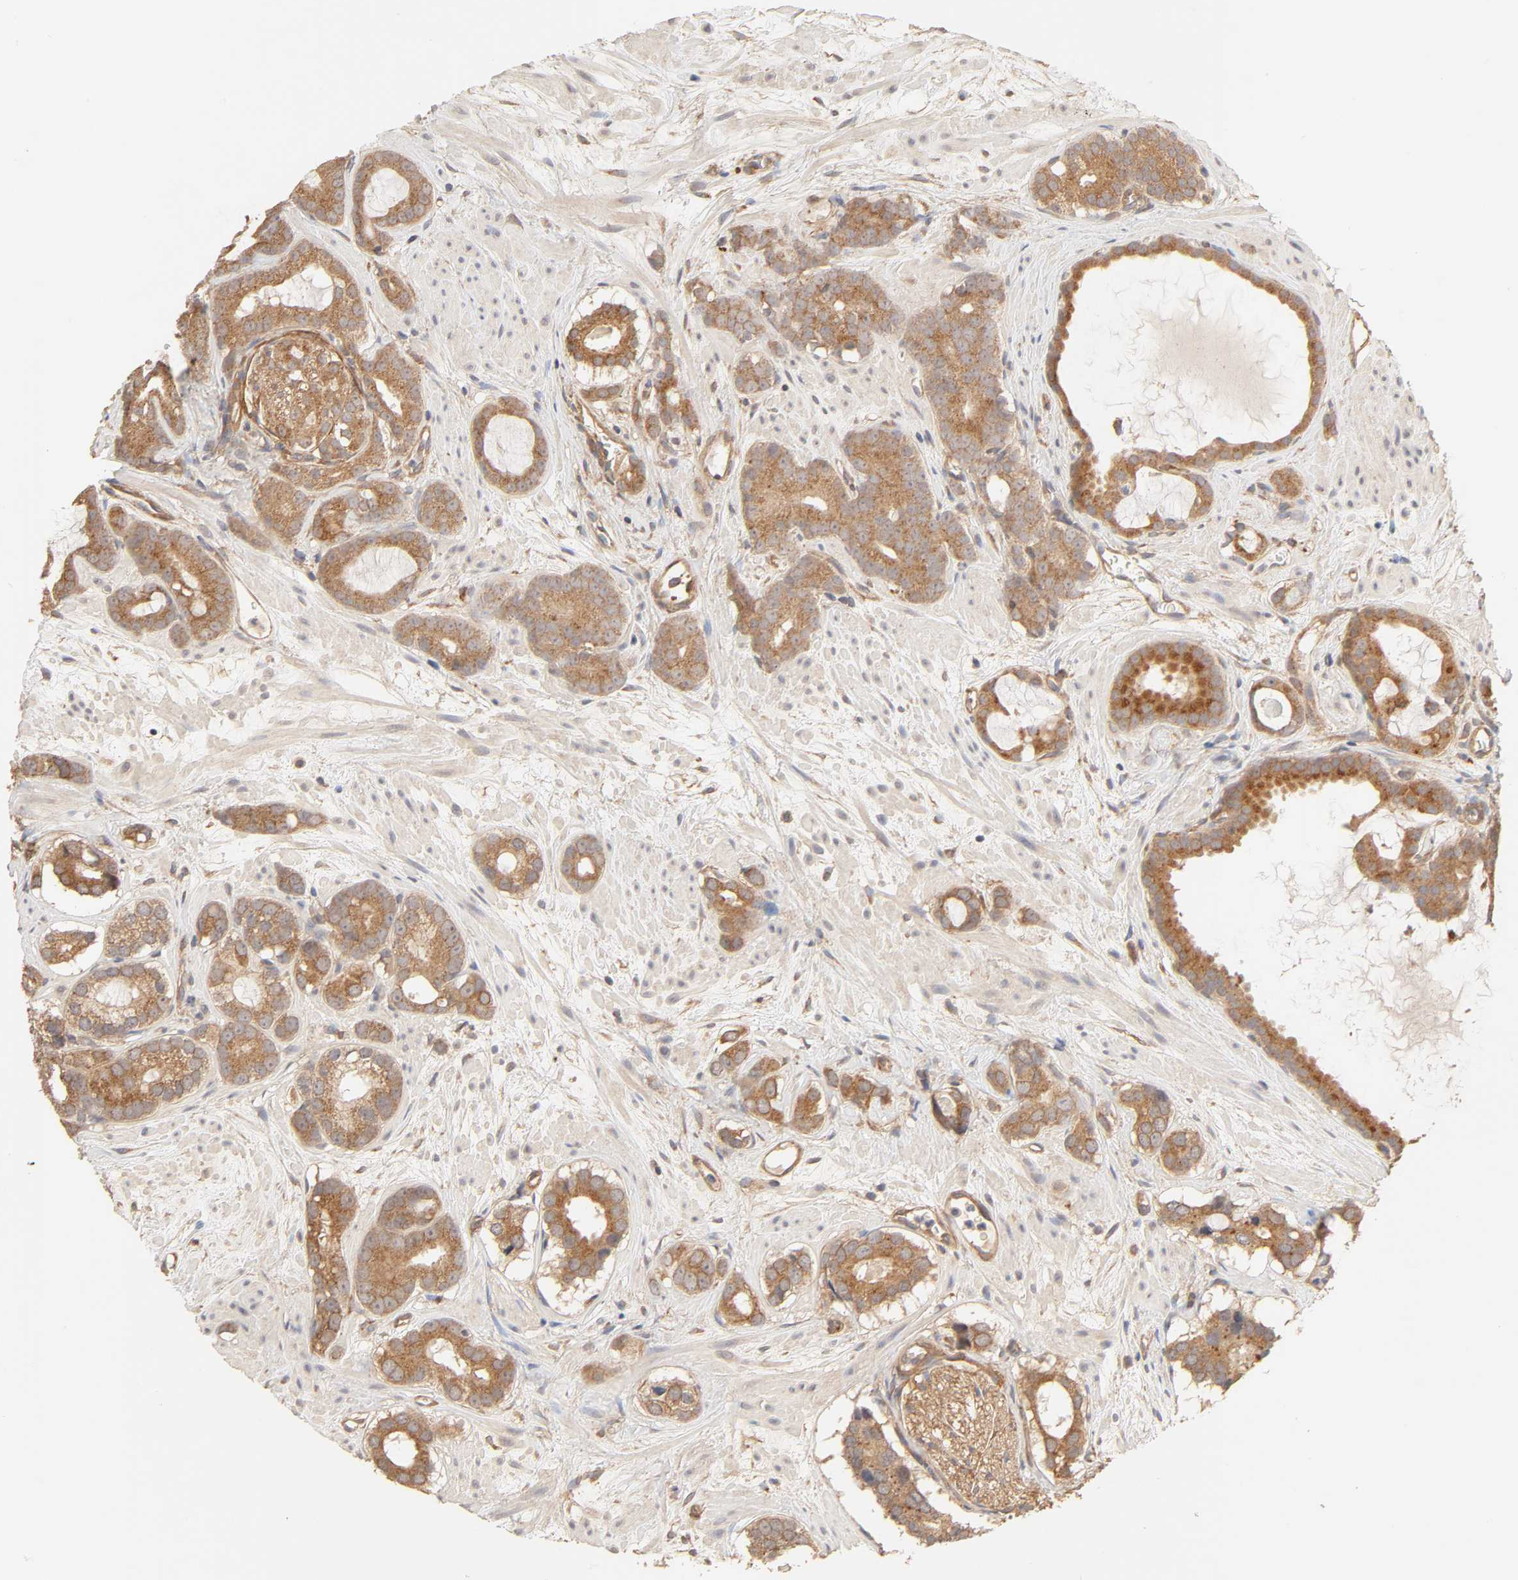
{"staining": {"intensity": "strong", "quantity": ">75%", "location": "cytoplasmic/membranous"}, "tissue": "prostate cancer", "cell_type": "Tumor cells", "image_type": "cancer", "snomed": [{"axis": "morphology", "description": "Adenocarcinoma, Low grade"}, {"axis": "topography", "description": "Prostate"}], "caption": "This is an image of immunohistochemistry (IHC) staining of low-grade adenocarcinoma (prostate), which shows strong staining in the cytoplasmic/membranous of tumor cells.", "gene": "EPS8", "patient": {"sex": "male", "age": 57}}